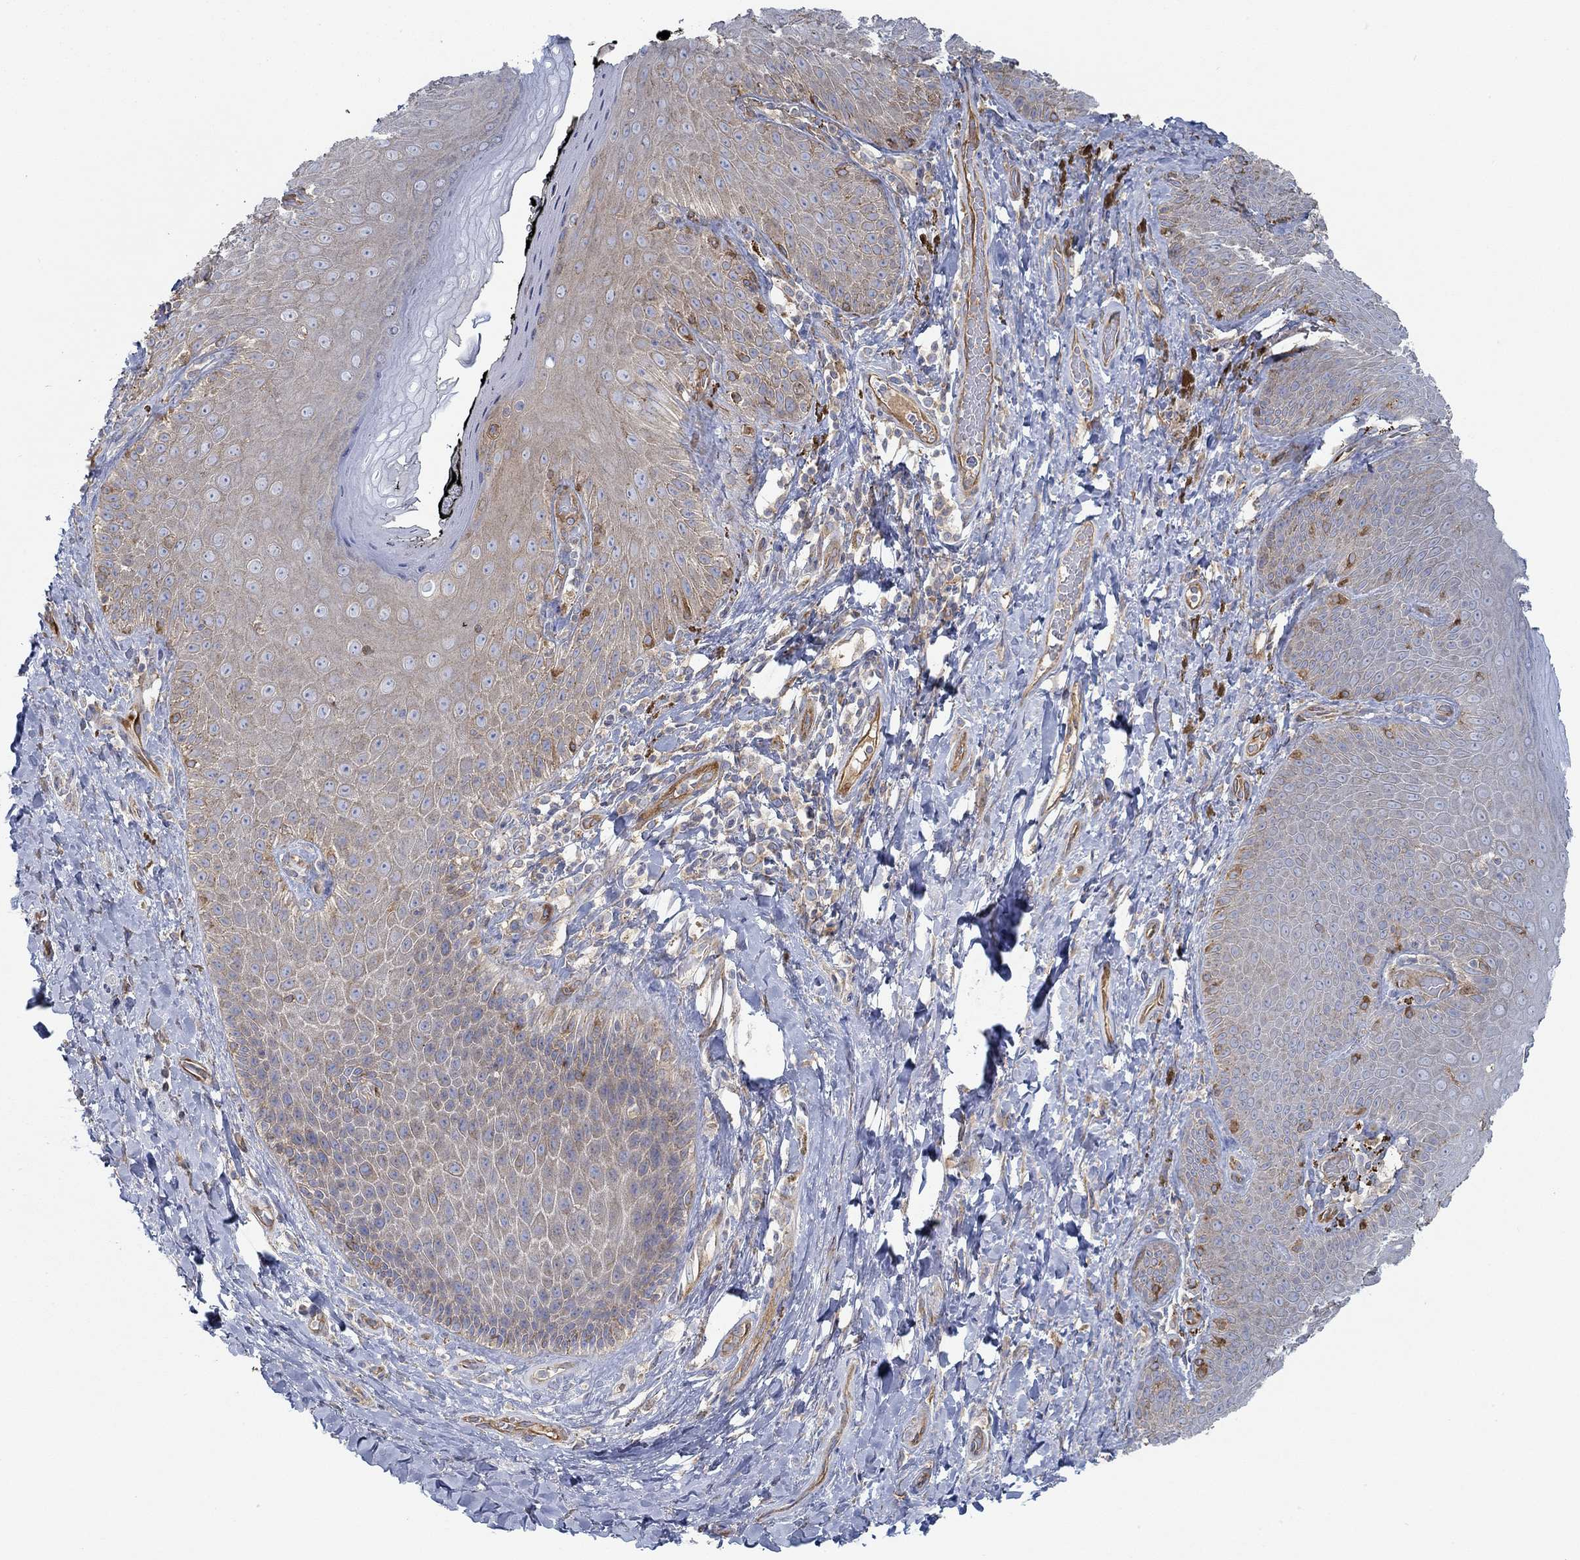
{"staining": {"intensity": "weak", "quantity": "25%-75%", "location": "cytoplasmic/membranous"}, "tissue": "skin", "cell_type": "Epidermal cells", "image_type": "normal", "snomed": [{"axis": "morphology", "description": "Normal tissue, NOS"}, {"axis": "topography", "description": "Skeletal muscle"}, {"axis": "topography", "description": "Anal"}, {"axis": "topography", "description": "Peripheral nerve tissue"}], "caption": "DAB (3,3'-diaminobenzidine) immunohistochemical staining of benign skin displays weak cytoplasmic/membranous protein expression in about 25%-75% of epidermal cells.", "gene": "SPAG9", "patient": {"sex": "male", "age": 53}}